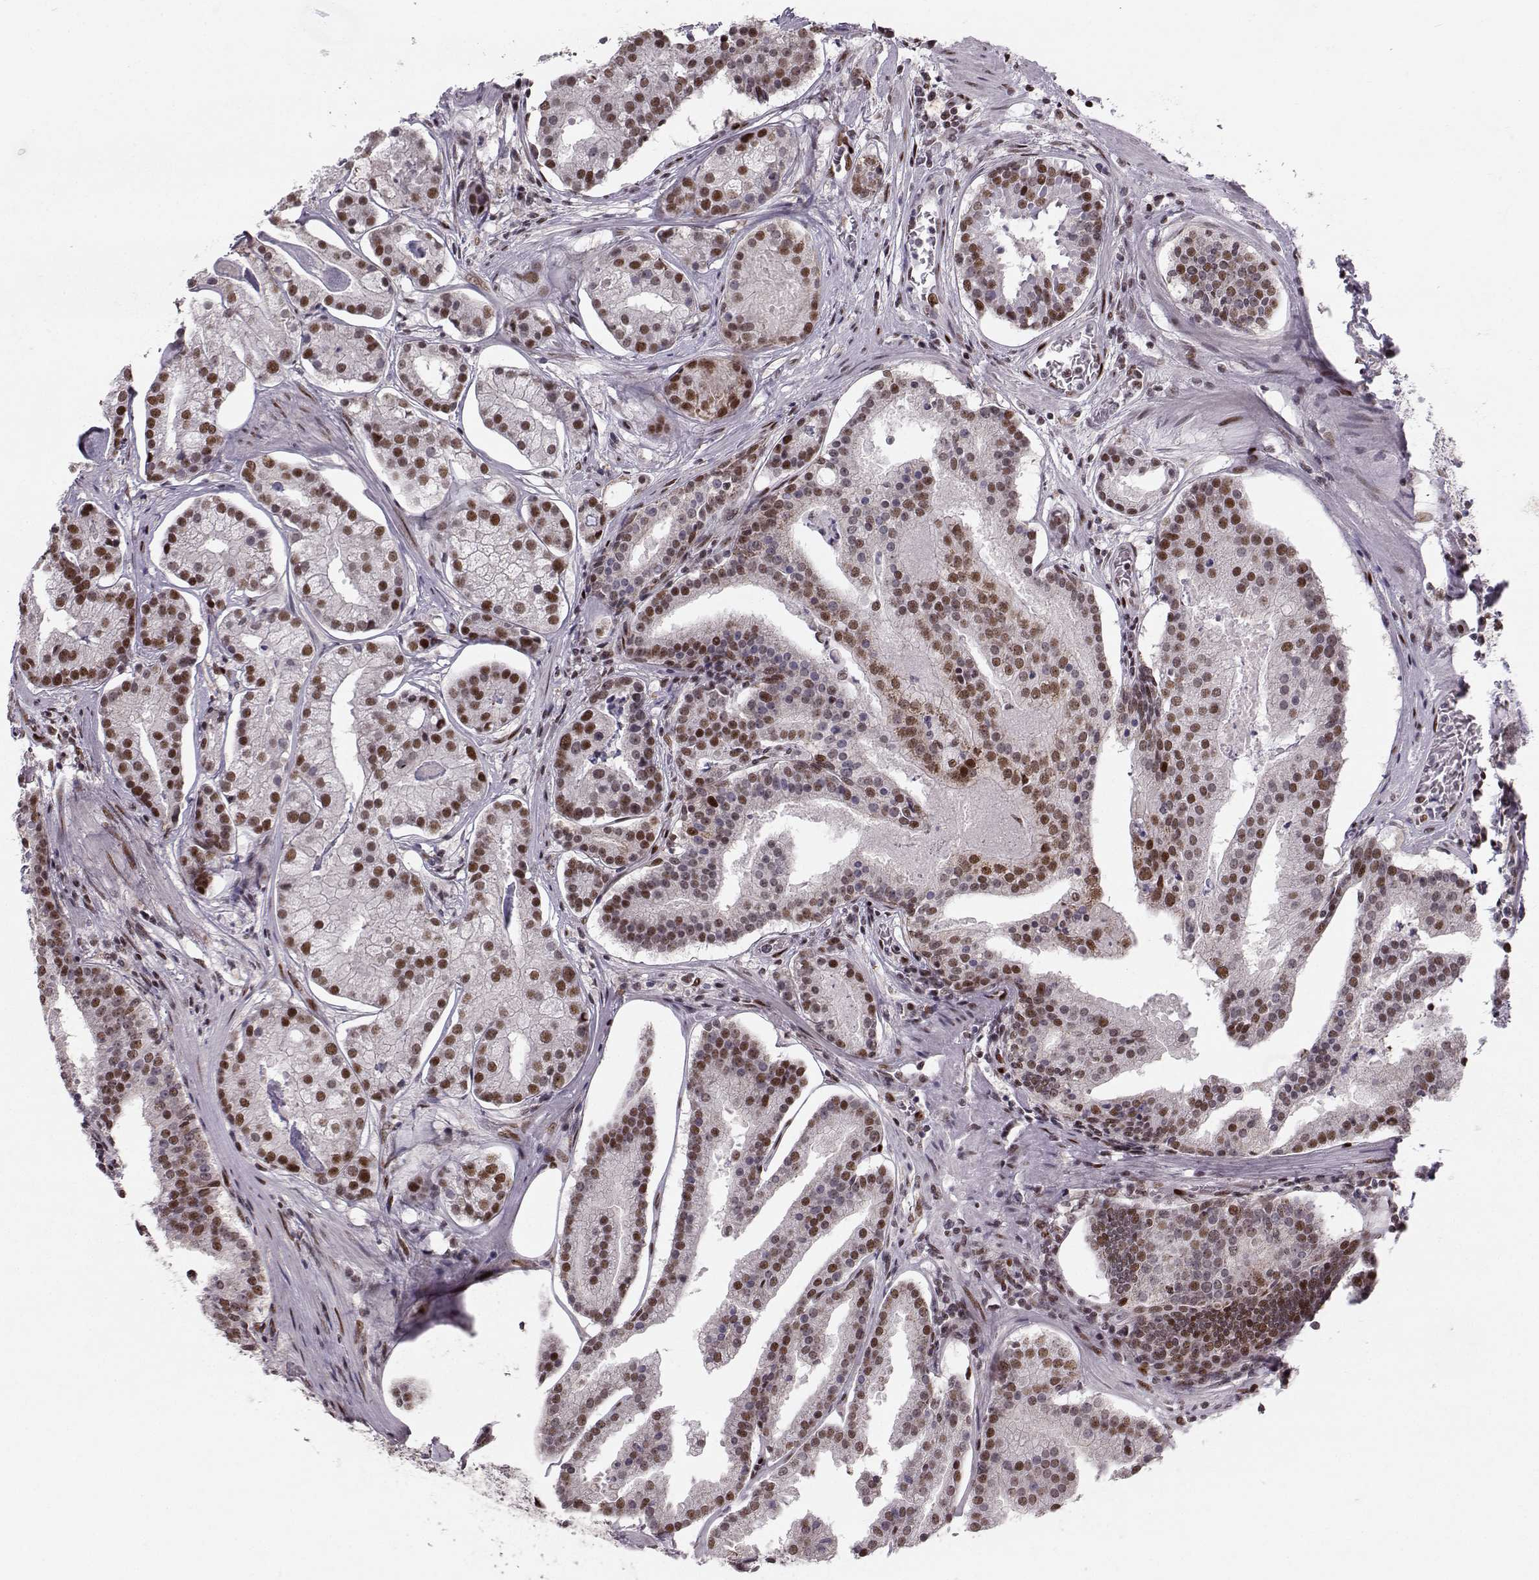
{"staining": {"intensity": "strong", "quantity": "25%-75%", "location": "nuclear"}, "tissue": "prostate cancer", "cell_type": "Tumor cells", "image_type": "cancer", "snomed": [{"axis": "morphology", "description": "Adenocarcinoma, NOS"}, {"axis": "topography", "description": "Prostate and seminal vesicle, NOS"}, {"axis": "topography", "description": "Prostate"}], "caption": "Human prostate cancer (adenocarcinoma) stained with a brown dye shows strong nuclear positive staining in approximately 25%-75% of tumor cells.", "gene": "SNAPC2", "patient": {"sex": "male", "age": 44}}